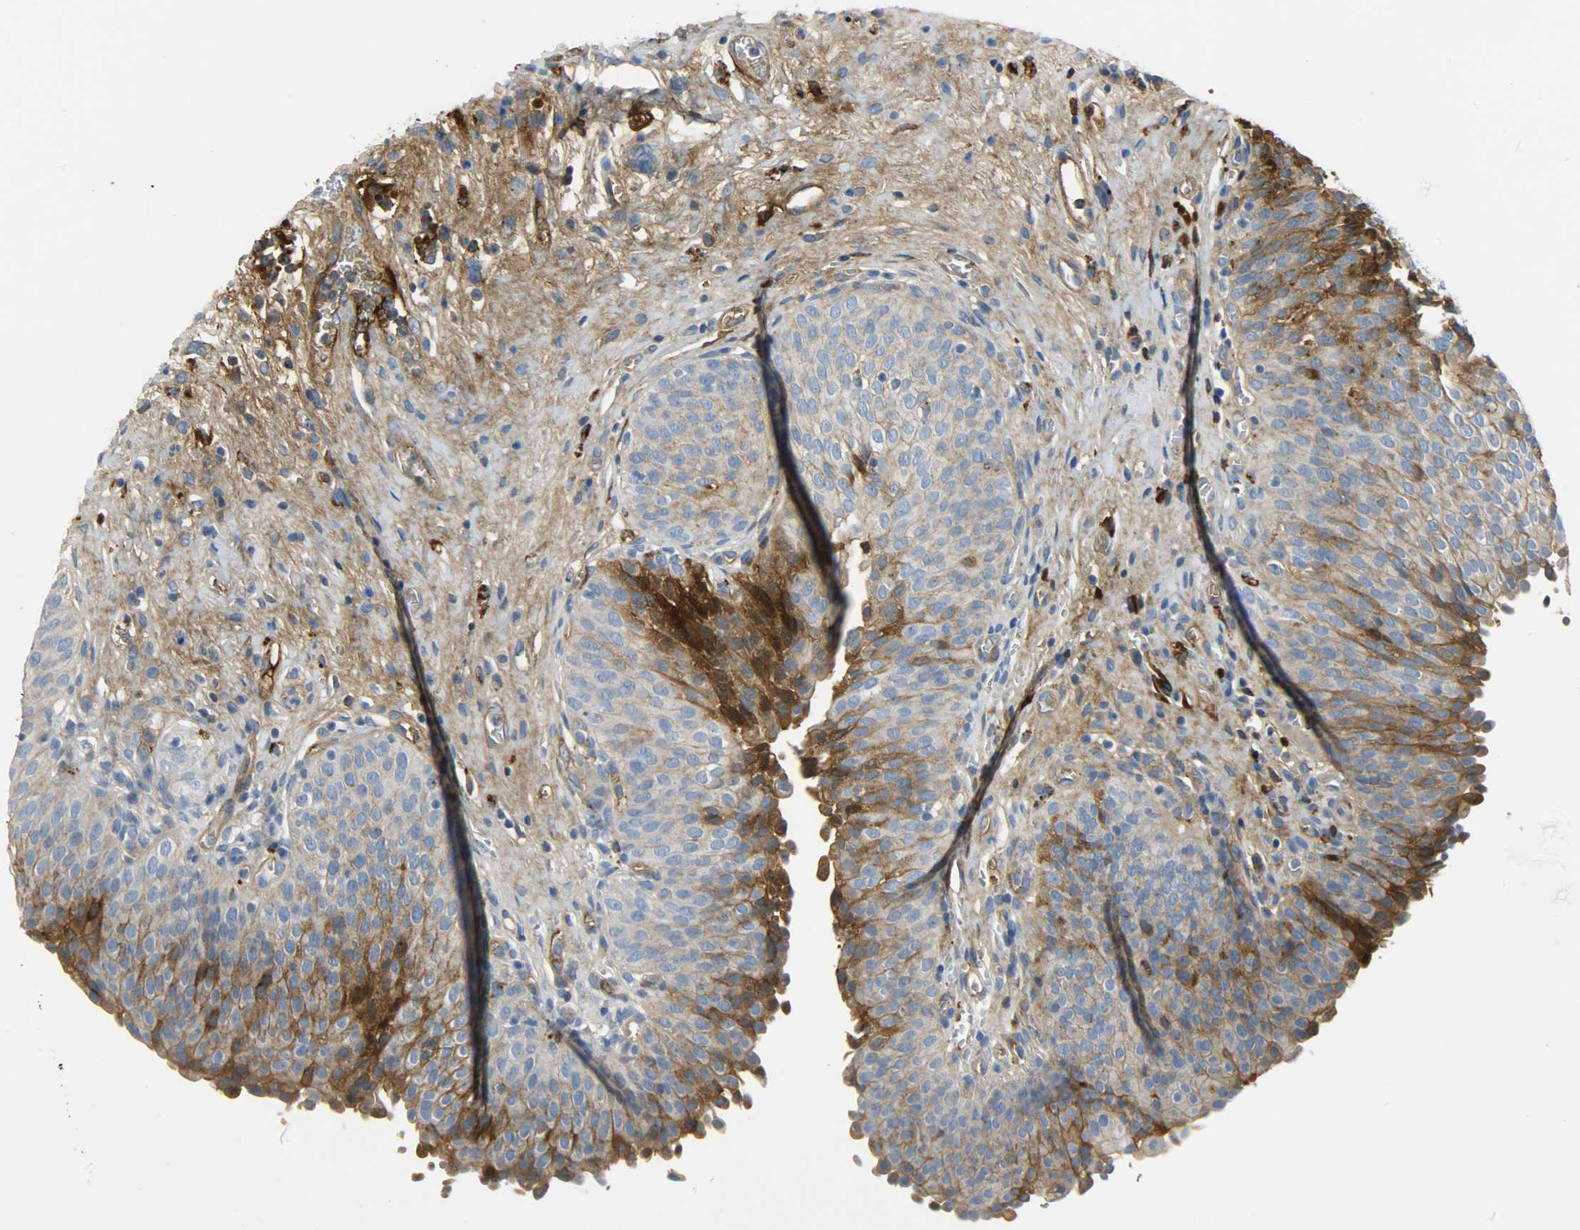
{"staining": {"intensity": "strong", "quantity": "<25%", "location": "cytoplasmic/membranous,nuclear"}, "tissue": "urinary bladder", "cell_type": "Urothelial cells", "image_type": "normal", "snomed": [{"axis": "morphology", "description": "Normal tissue, NOS"}, {"axis": "morphology", "description": "Dysplasia, NOS"}, {"axis": "topography", "description": "Urinary bladder"}], "caption": "An immunohistochemistry micrograph of normal tissue is shown. Protein staining in brown labels strong cytoplasmic/membranous,nuclear positivity in urinary bladder within urothelial cells.", "gene": "CRP", "patient": {"sex": "male", "age": 35}}